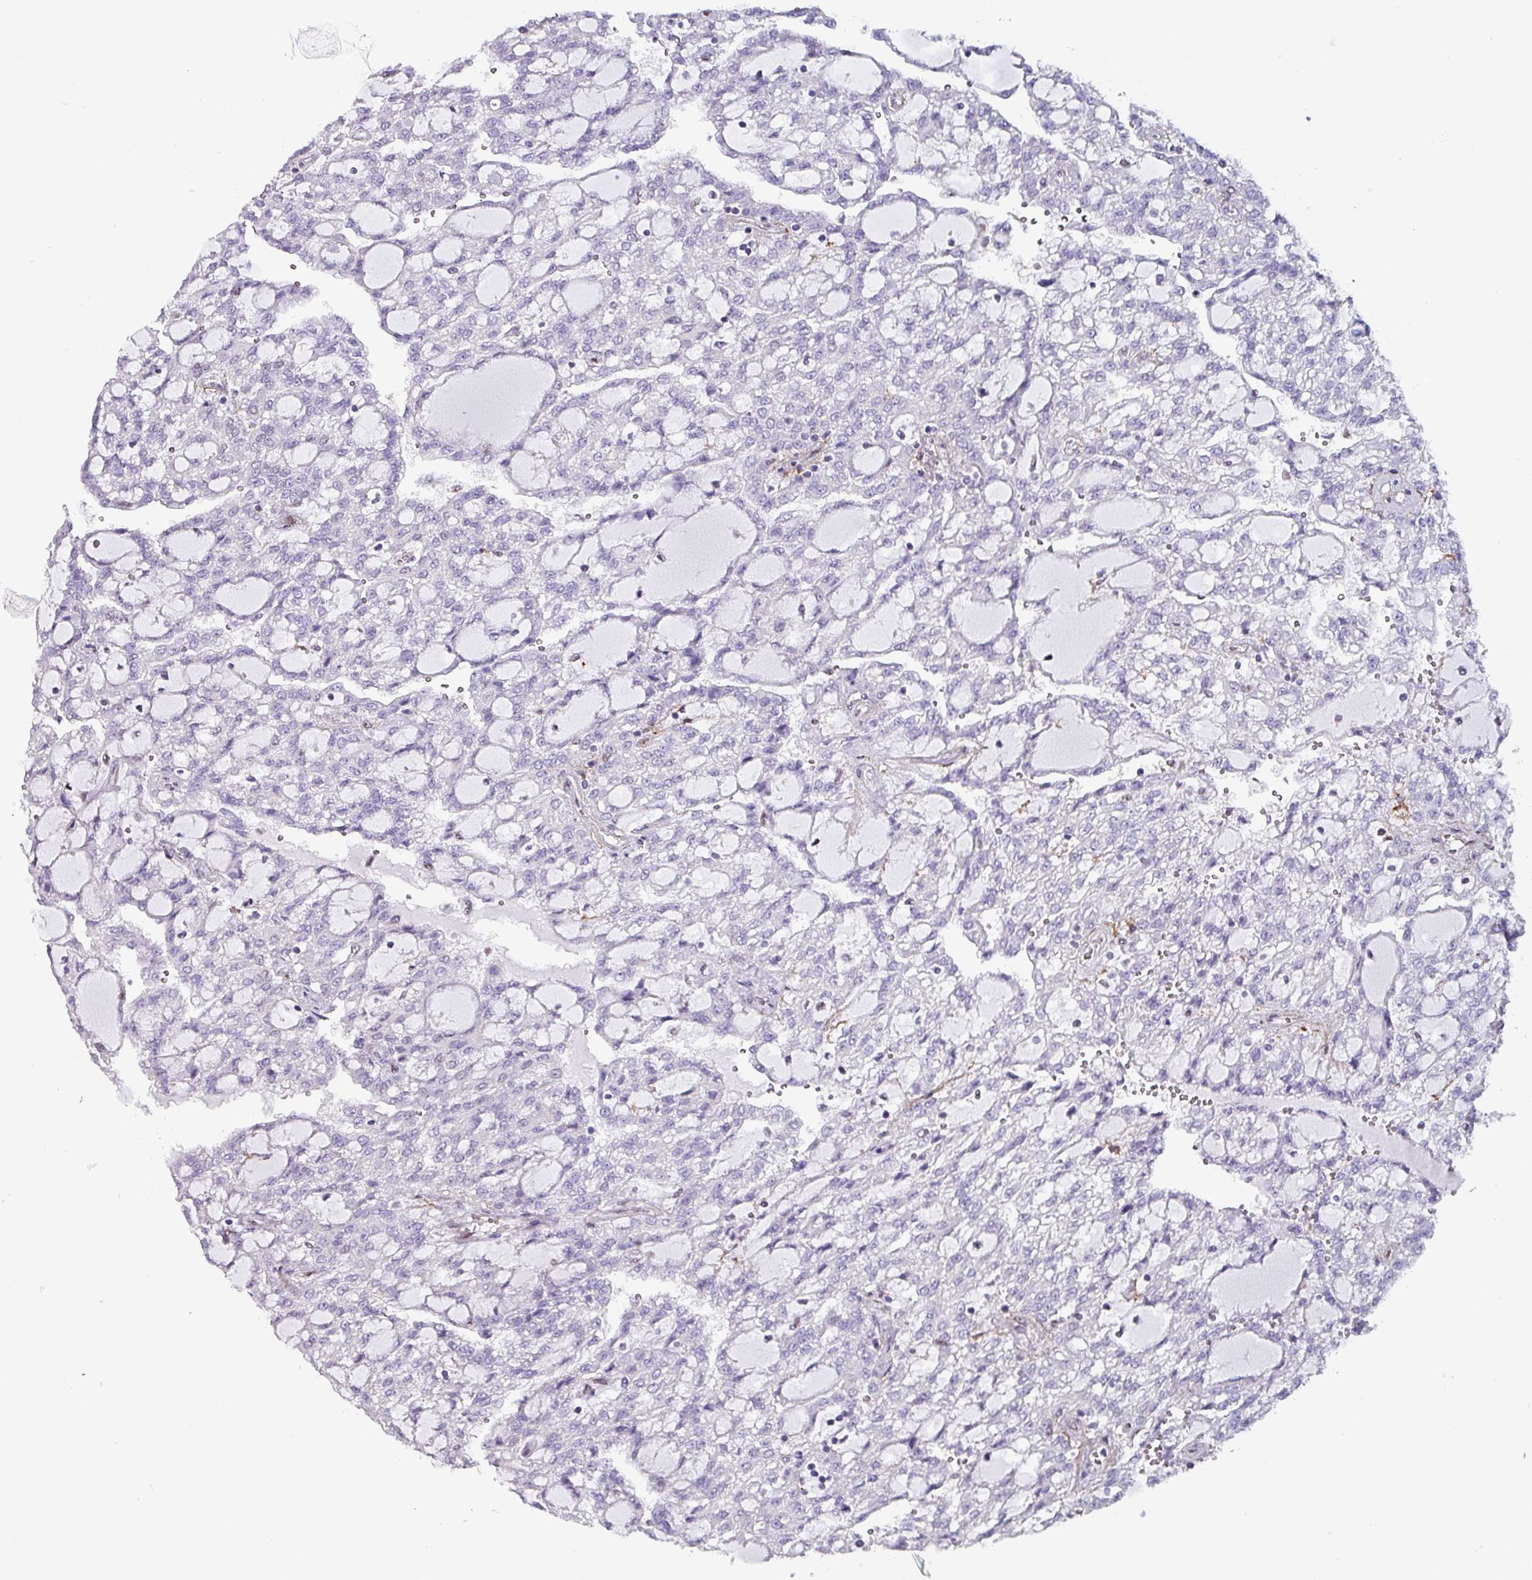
{"staining": {"intensity": "negative", "quantity": "none", "location": "none"}, "tissue": "renal cancer", "cell_type": "Tumor cells", "image_type": "cancer", "snomed": [{"axis": "morphology", "description": "Adenocarcinoma, NOS"}, {"axis": "topography", "description": "Kidney"}], "caption": "IHC histopathology image of neoplastic tissue: renal cancer (adenocarcinoma) stained with DAB (3,3'-diaminobenzidine) displays no significant protein staining in tumor cells.", "gene": "ZNF816-ZNF321P", "patient": {"sex": "male", "age": 63}}